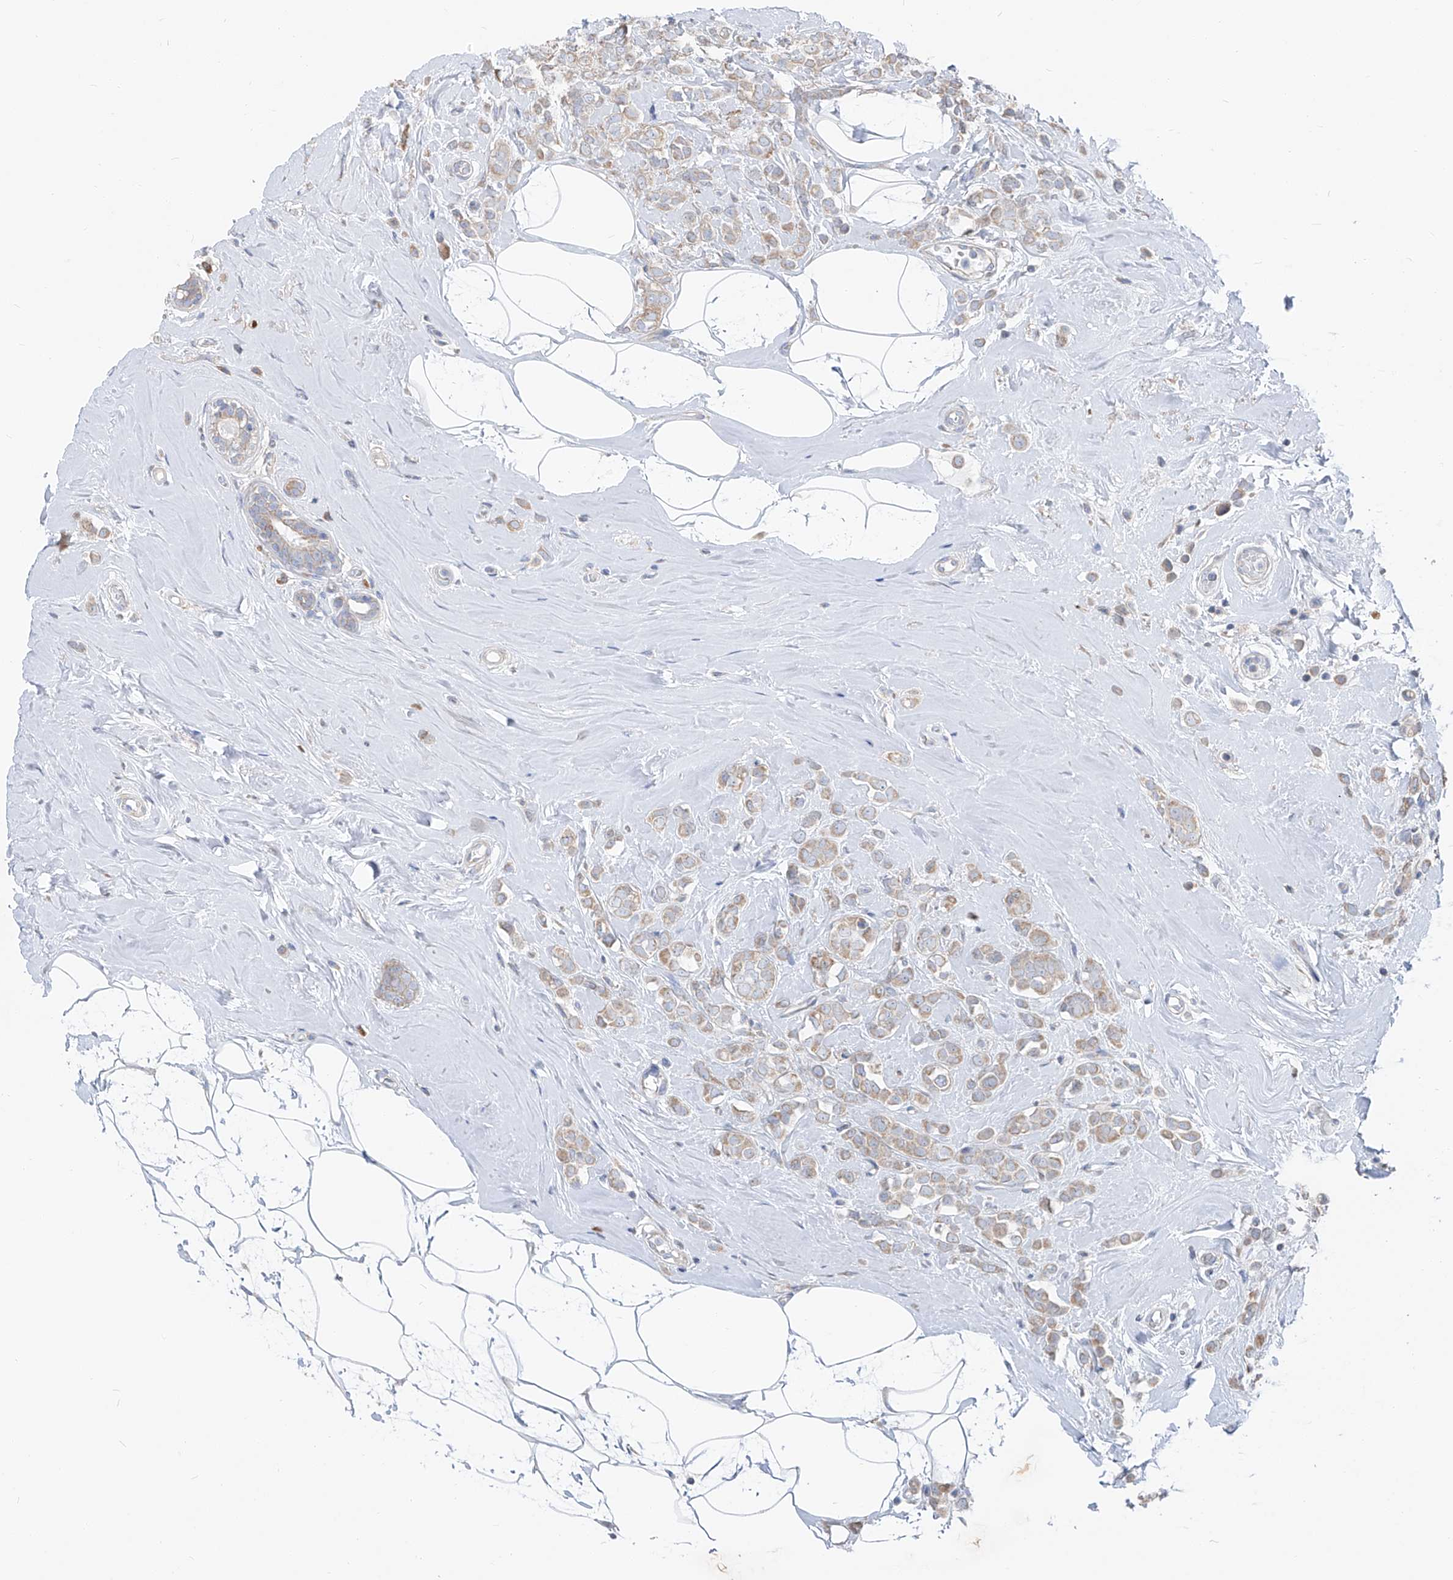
{"staining": {"intensity": "weak", "quantity": ">75%", "location": "cytoplasmic/membranous"}, "tissue": "breast cancer", "cell_type": "Tumor cells", "image_type": "cancer", "snomed": [{"axis": "morphology", "description": "Lobular carcinoma"}, {"axis": "topography", "description": "Breast"}], "caption": "Breast lobular carcinoma tissue exhibits weak cytoplasmic/membranous positivity in about >75% of tumor cells (DAB = brown stain, brightfield microscopy at high magnification).", "gene": "UFL1", "patient": {"sex": "female", "age": 47}}